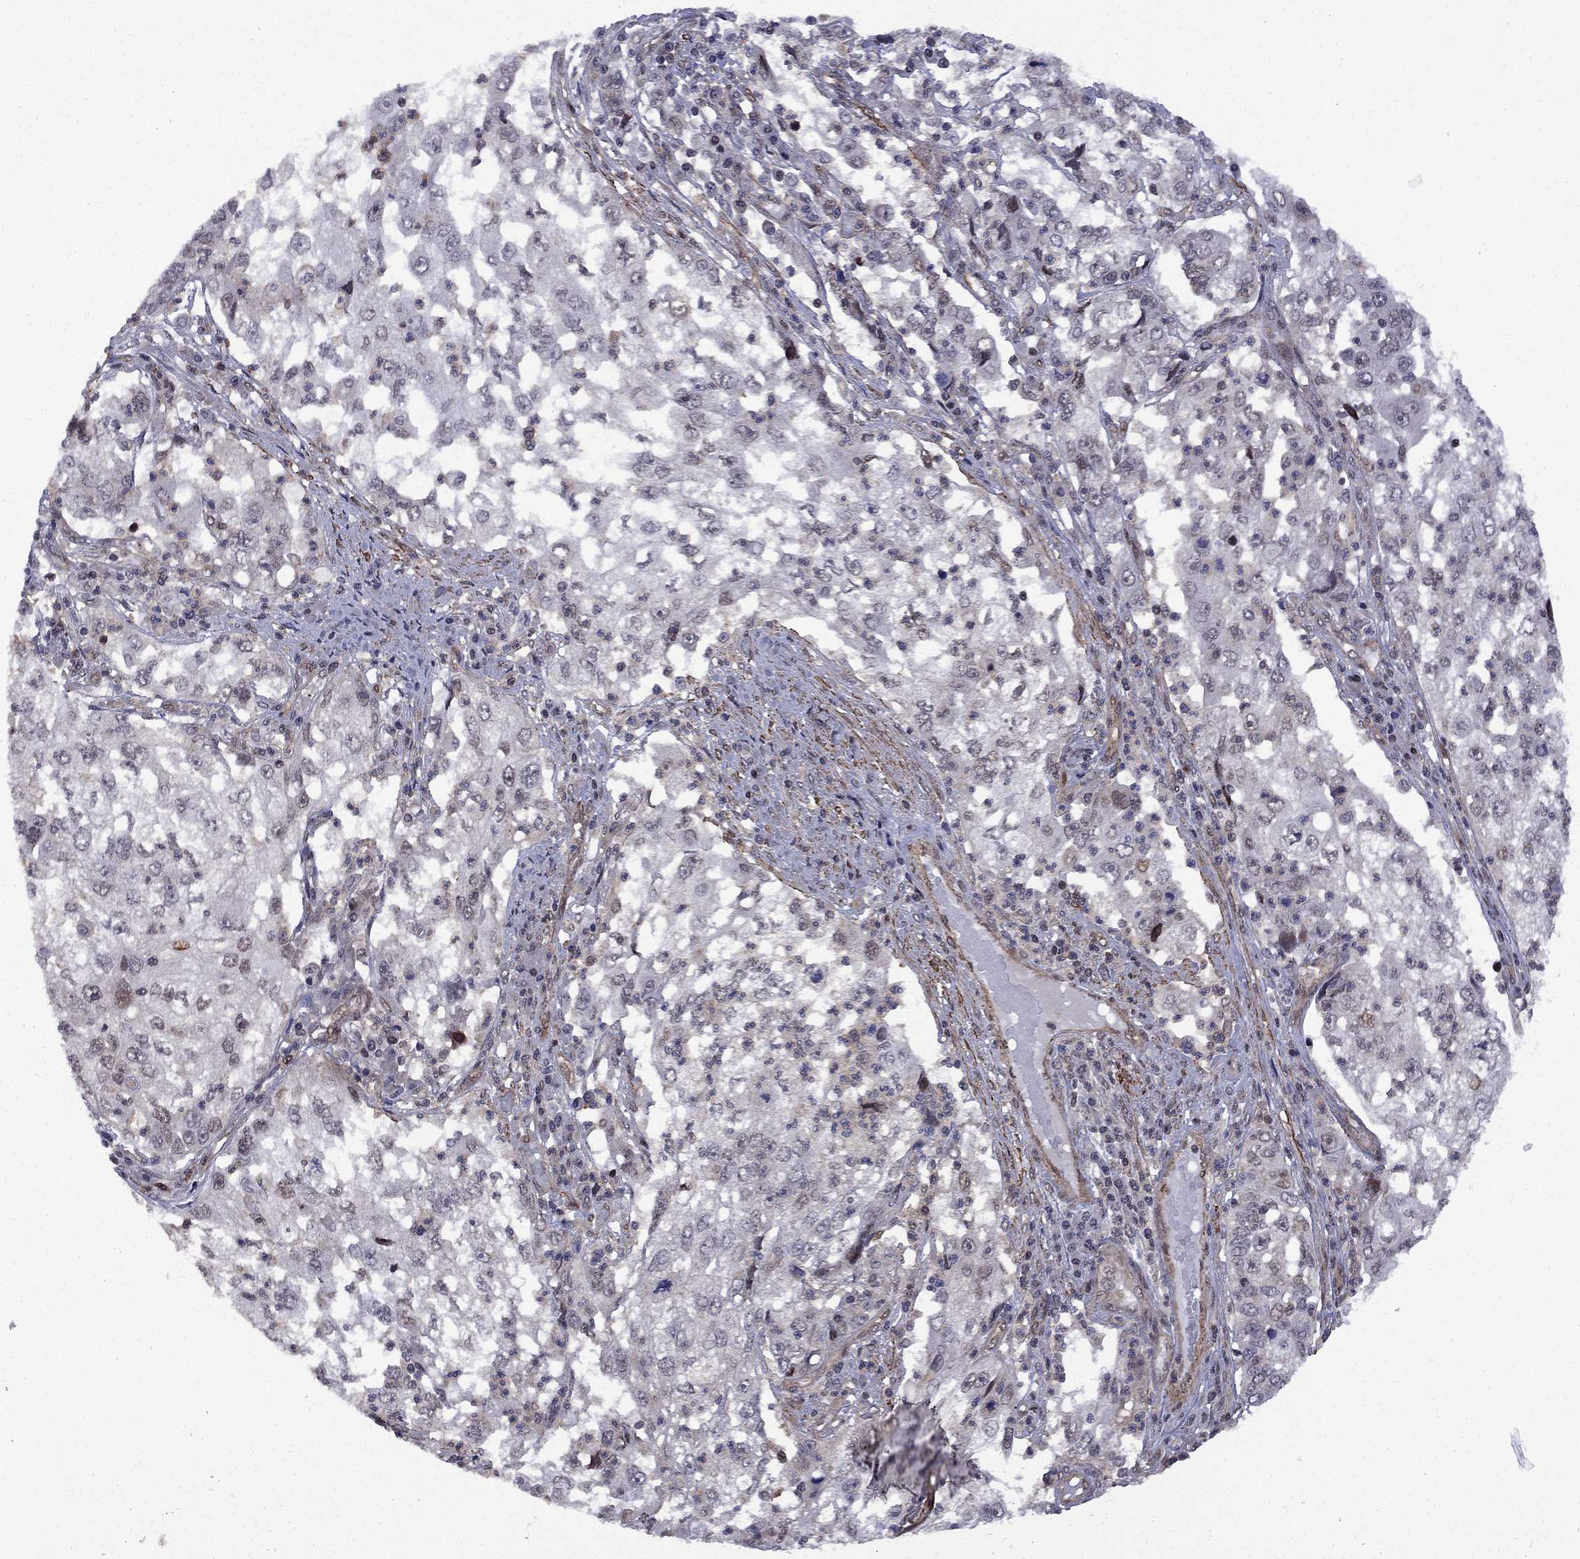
{"staining": {"intensity": "moderate", "quantity": "<25%", "location": "nuclear"}, "tissue": "cervical cancer", "cell_type": "Tumor cells", "image_type": "cancer", "snomed": [{"axis": "morphology", "description": "Squamous cell carcinoma, NOS"}, {"axis": "topography", "description": "Cervix"}], "caption": "Approximately <25% of tumor cells in human cervical cancer exhibit moderate nuclear protein expression as visualized by brown immunohistochemical staining.", "gene": "BRF1", "patient": {"sex": "female", "age": 36}}